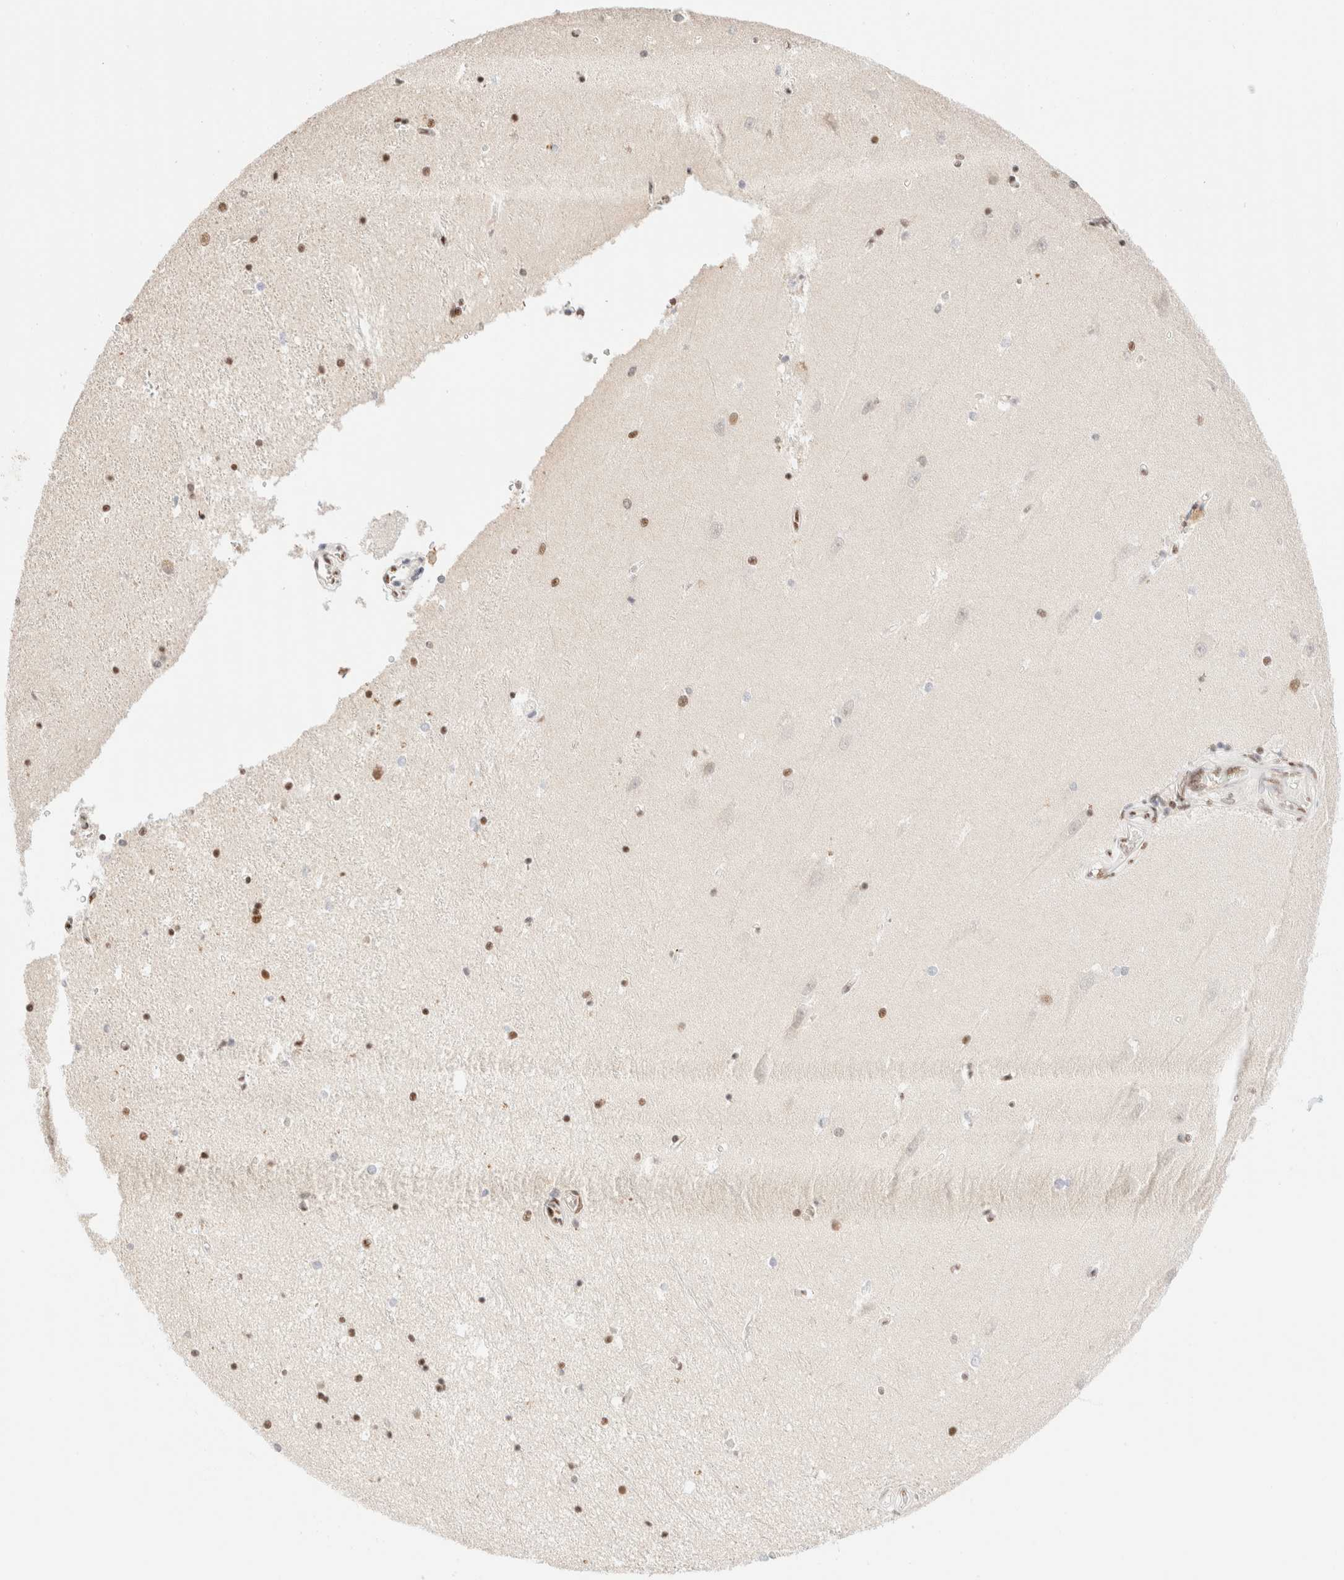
{"staining": {"intensity": "moderate", "quantity": "25%-75%", "location": "nuclear"}, "tissue": "hippocampus", "cell_type": "Glial cells", "image_type": "normal", "snomed": [{"axis": "morphology", "description": "Normal tissue, NOS"}, {"axis": "topography", "description": "Hippocampus"}], "caption": "DAB (3,3'-diaminobenzidine) immunohistochemical staining of unremarkable hippocampus displays moderate nuclear protein expression in about 25%-75% of glial cells.", "gene": "CIC", "patient": {"sex": "male", "age": 45}}